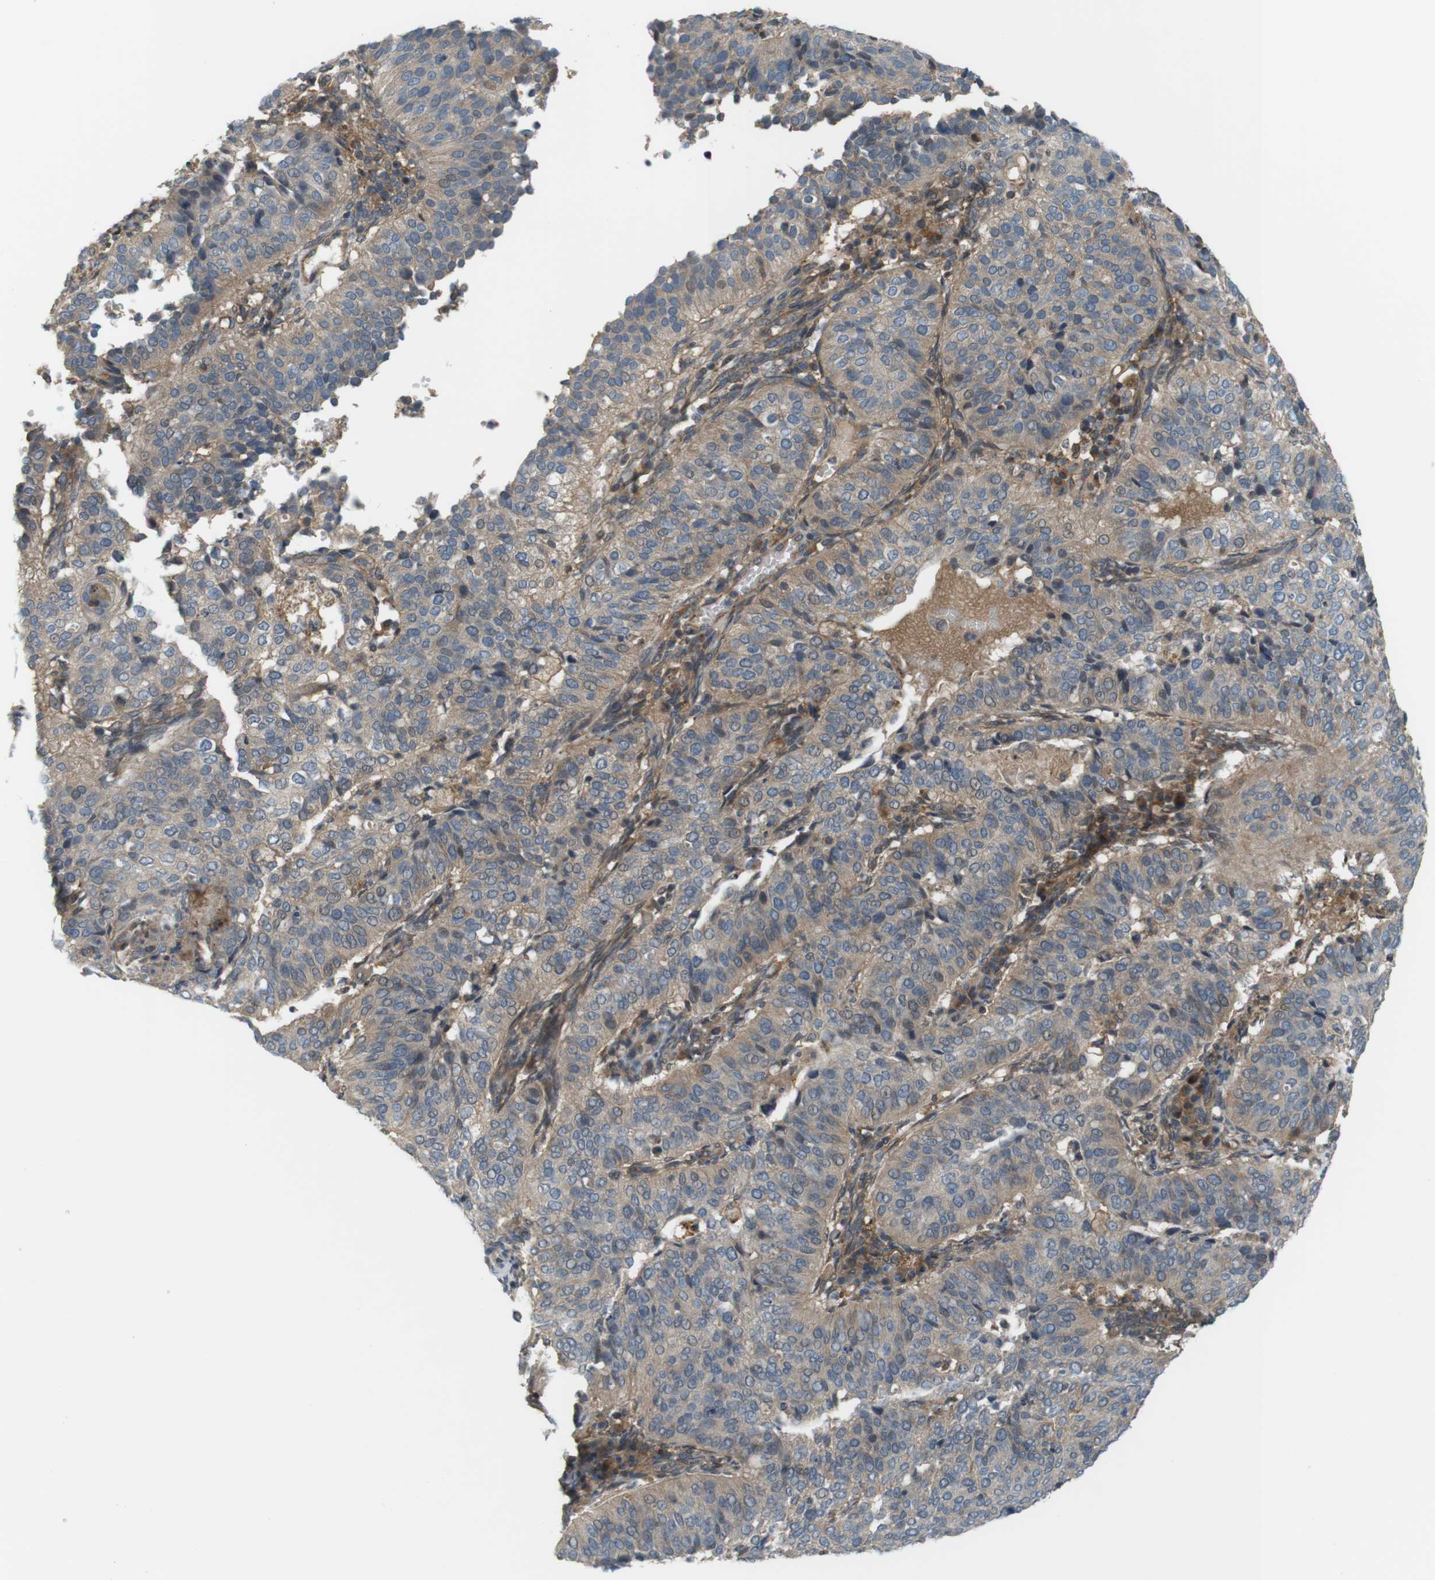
{"staining": {"intensity": "weak", "quantity": ">75%", "location": "cytoplasmic/membranous"}, "tissue": "cervical cancer", "cell_type": "Tumor cells", "image_type": "cancer", "snomed": [{"axis": "morphology", "description": "Normal tissue, NOS"}, {"axis": "morphology", "description": "Squamous cell carcinoma, NOS"}, {"axis": "topography", "description": "Cervix"}], "caption": "Cervical cancer stained for a protein exhibits weak cytoplasmic/membranous positivity in tumor cells.", "gene": "DDAH2", "patient": {"sex": "female", "age": 39}}